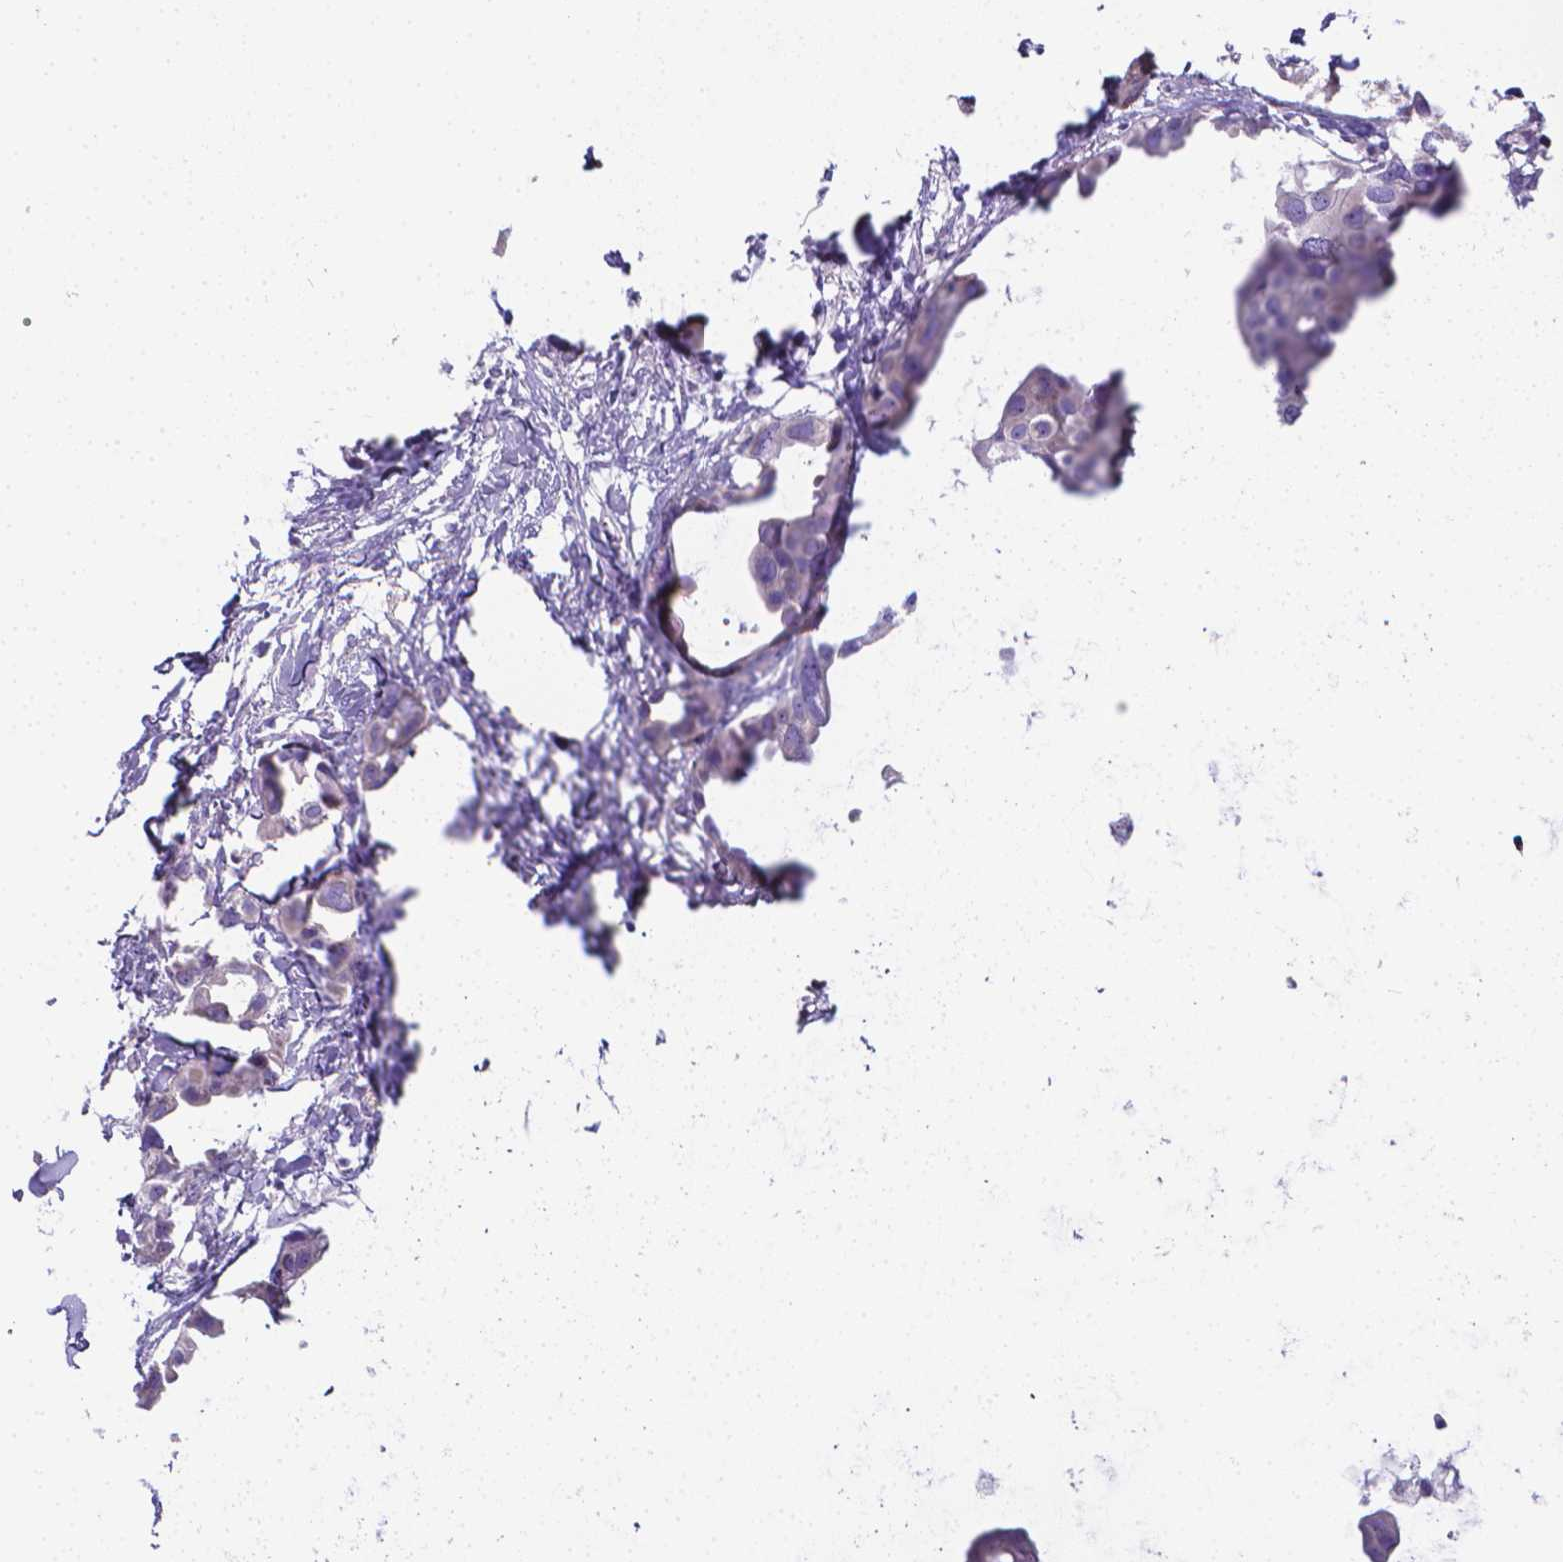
{"staining": {"intensity": "negative", "quantity": "none", "location": "none"}, "tissue": "breast cancer", "cell_type": "Tumor cells", "image_type": "cancer", "snomed": [{"axis": "morphology", "description": "Duct carcinoma"}, {"axis": "topography", "description": "Breast"}], "caption": "High magnification brightfield microscopy of breast cancer (intraductal carcinoma) stained with DAB (3,3'-diaminobenzidine) (brown) and counterstained with hematoxylin (blue): tumor cells show no significant expression.", "gene": "LRRC73", "patient": {"sex": "female", "age": 38}}